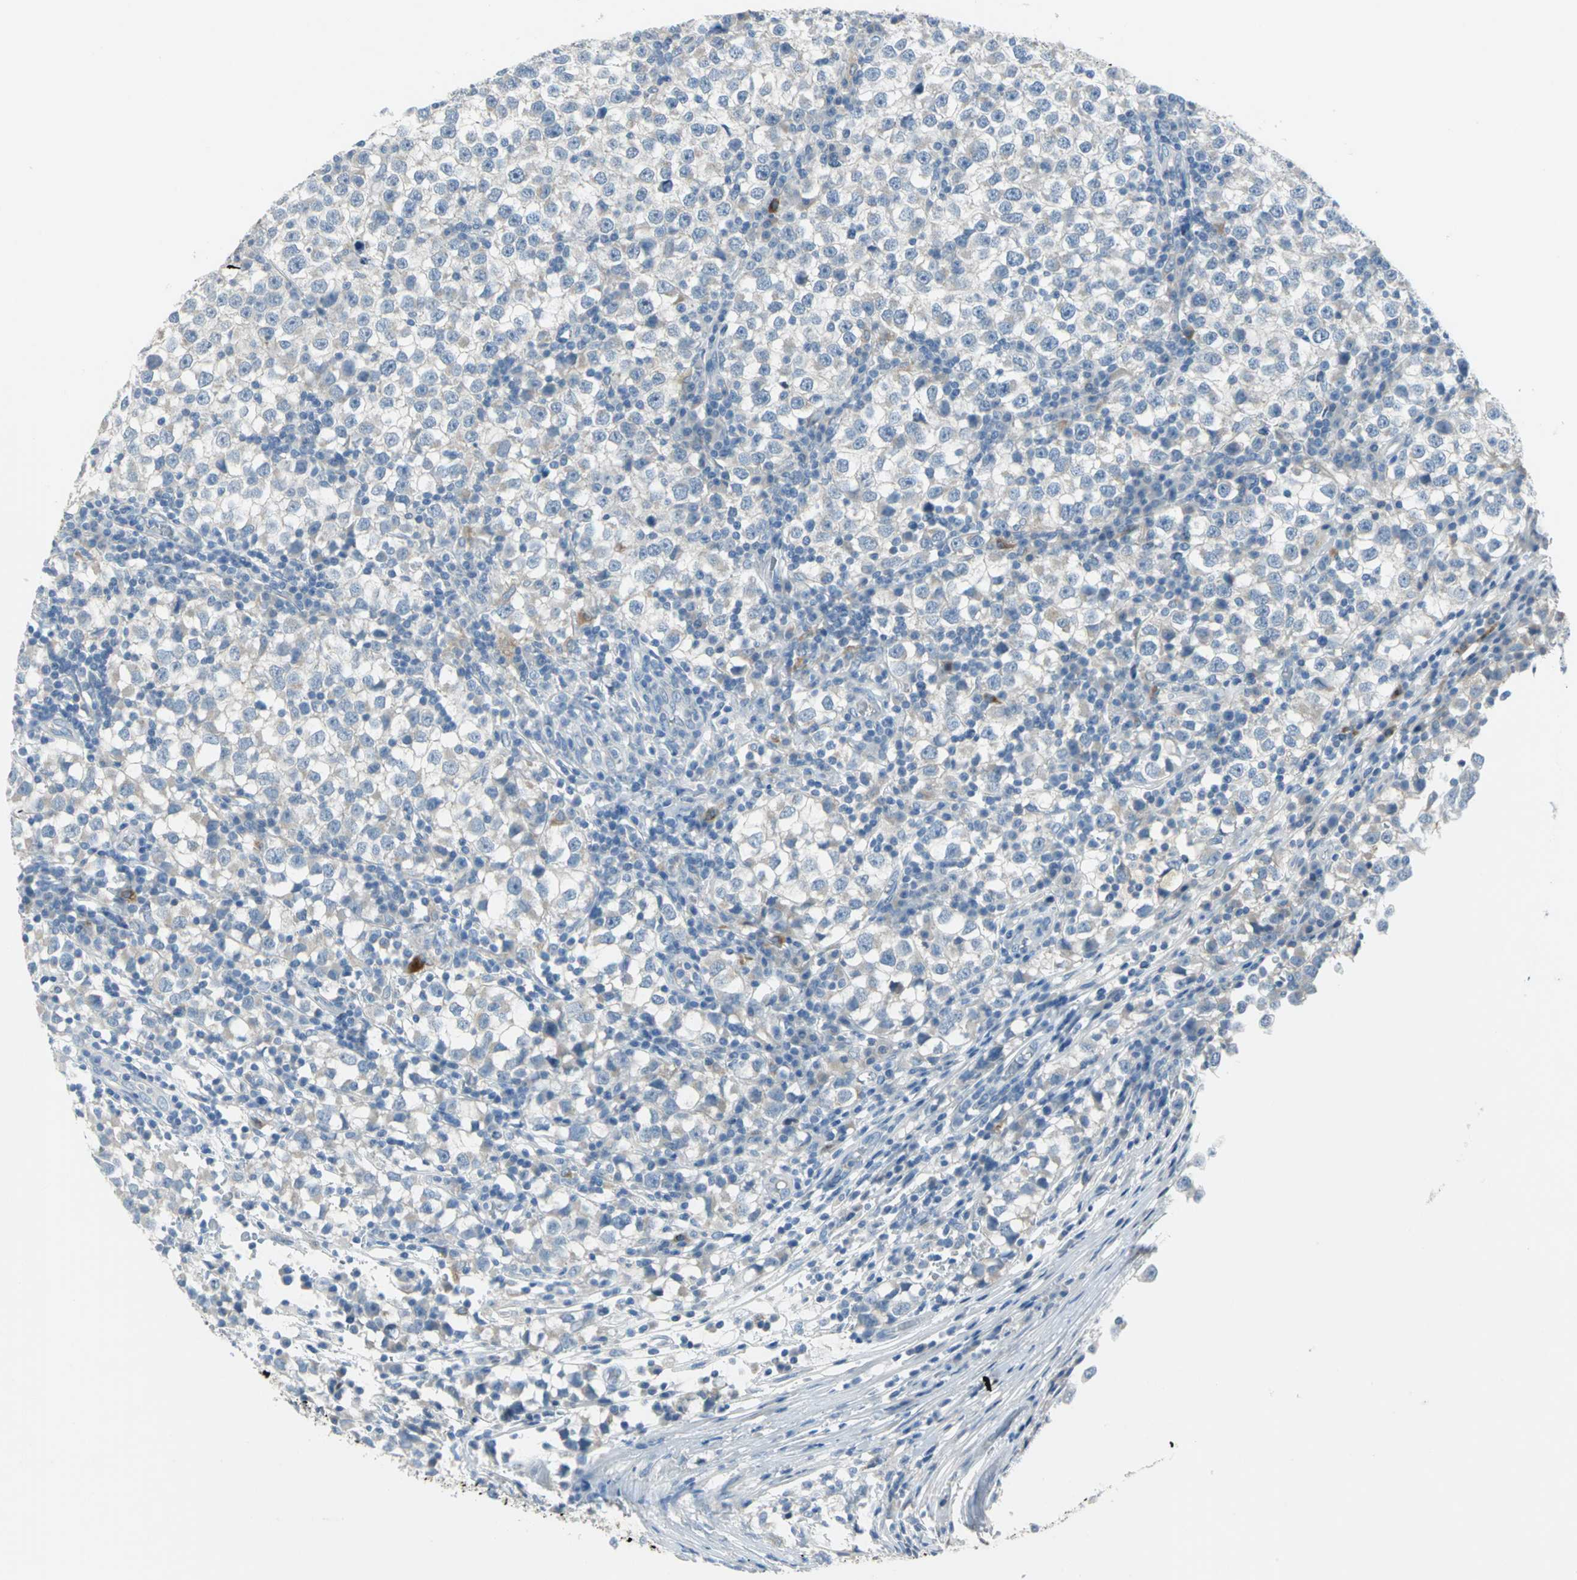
{"staining": {"intensity": "negative", "quantity": "none", "location": "none"}, "tissue": "testis cancer", "cell_type": "Tumor cells", "image_type": "cancer", "snomed": [{"axis": "morphology", "description": "Seminoma, NOS"}, {"axis": "topography", "description": "Testis"}], "caption": "Tumor cells are negative for brown protein staining in testis cancer.", "gene": "PTGDS", "patient": {"sex": "male", "age": 65}}